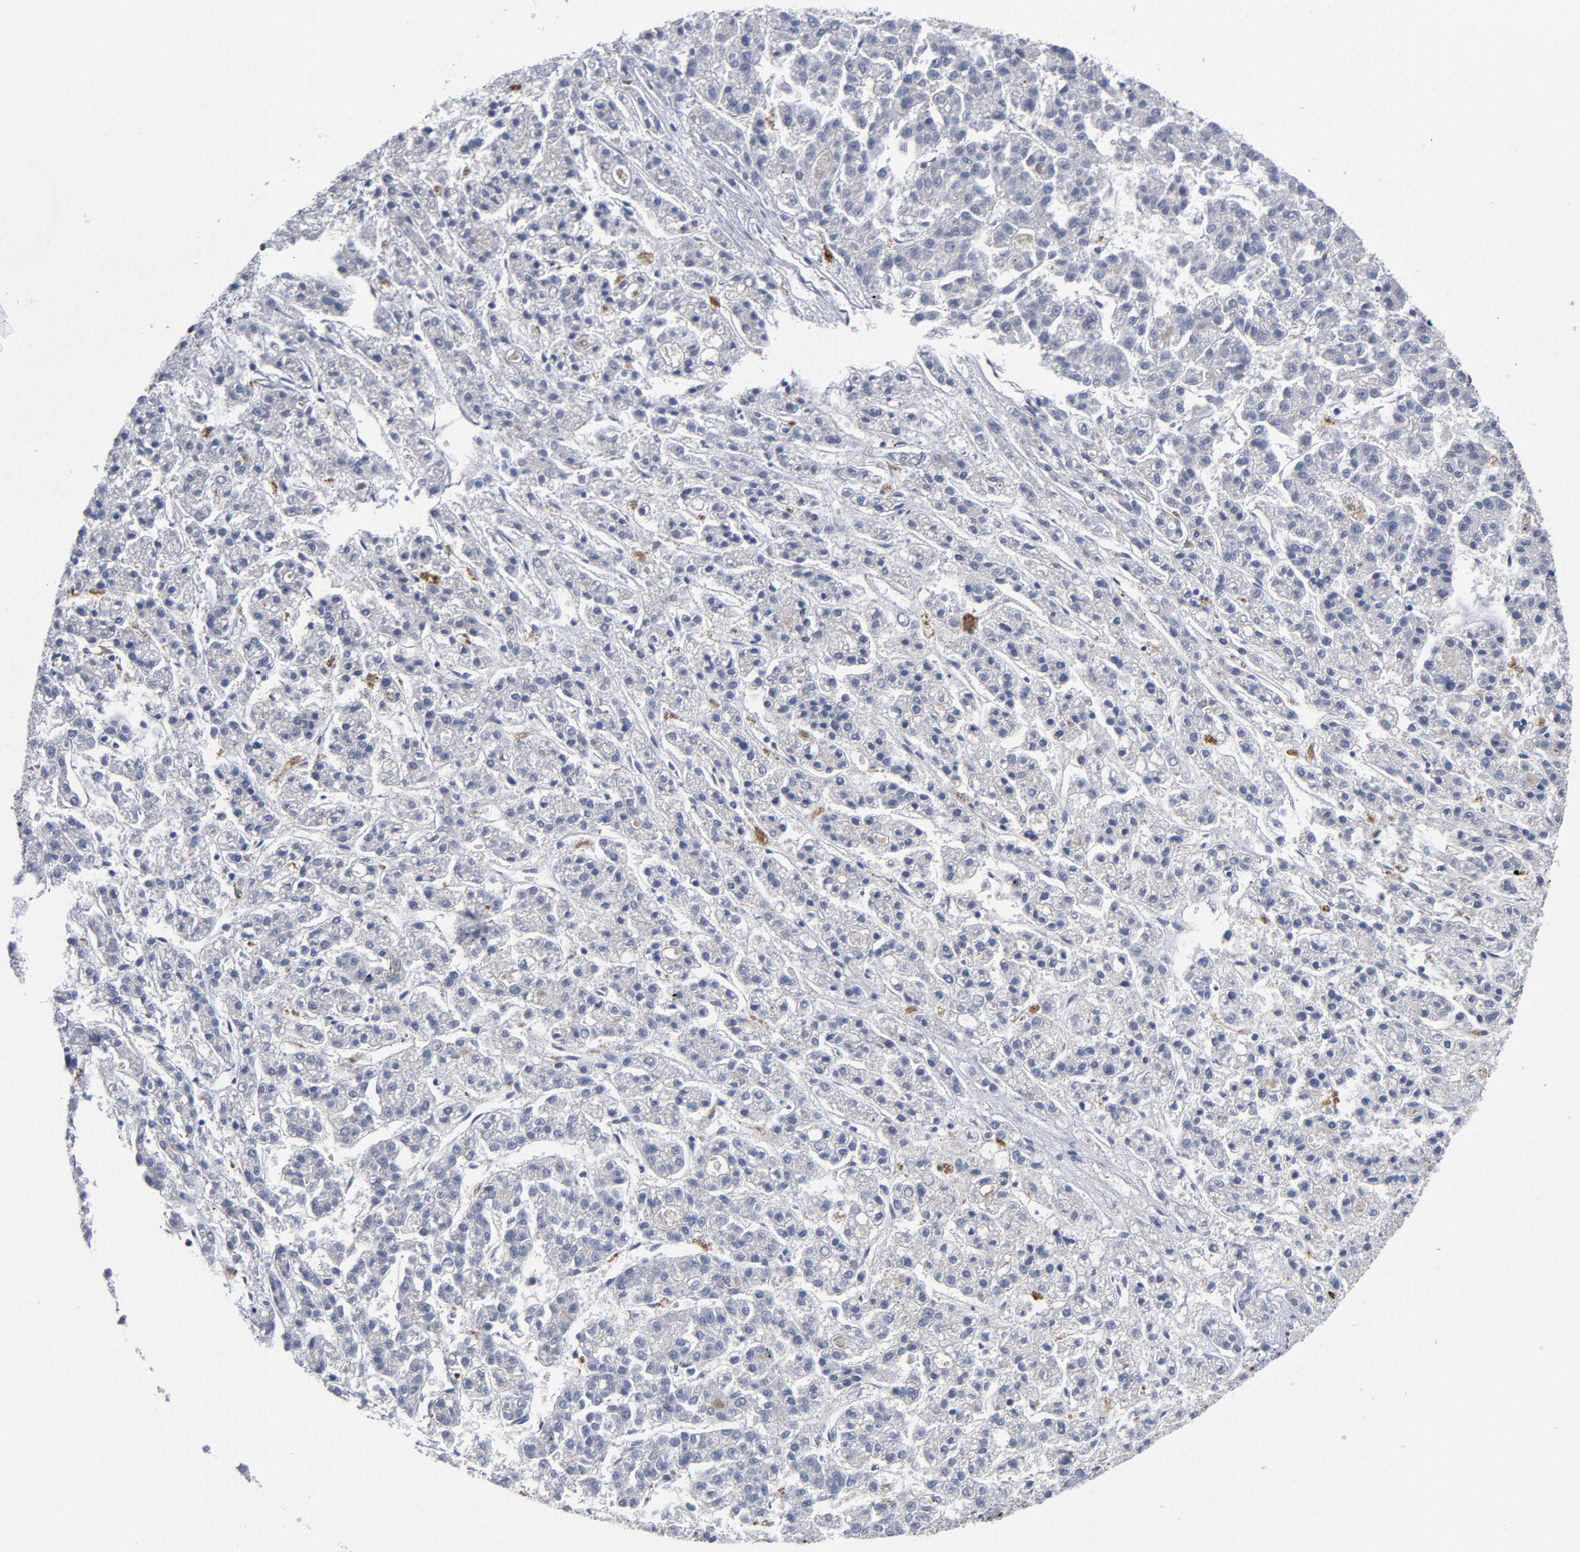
{"staining": {"intensity": "negative", "quantity": "none", "location": "none"}, "tissue": "liver cancer", "cell_type": "Tumor cells", "image_type": "cancer", "snomed": [{"axis": "morphology", "description": "Carcinoma, Hepatocellular, NOS"}, {"axis": "topography", "description": "Liver"}], "caption": "The photomicrograph displays no staining of tumor cells in liver cancer. (DAB (3,3'-diaminobenzidine) immunohistochemistry with hematoxylin counter stain).", "gene": "AKT2", "patient": {"sex": "male", "age": 70}}